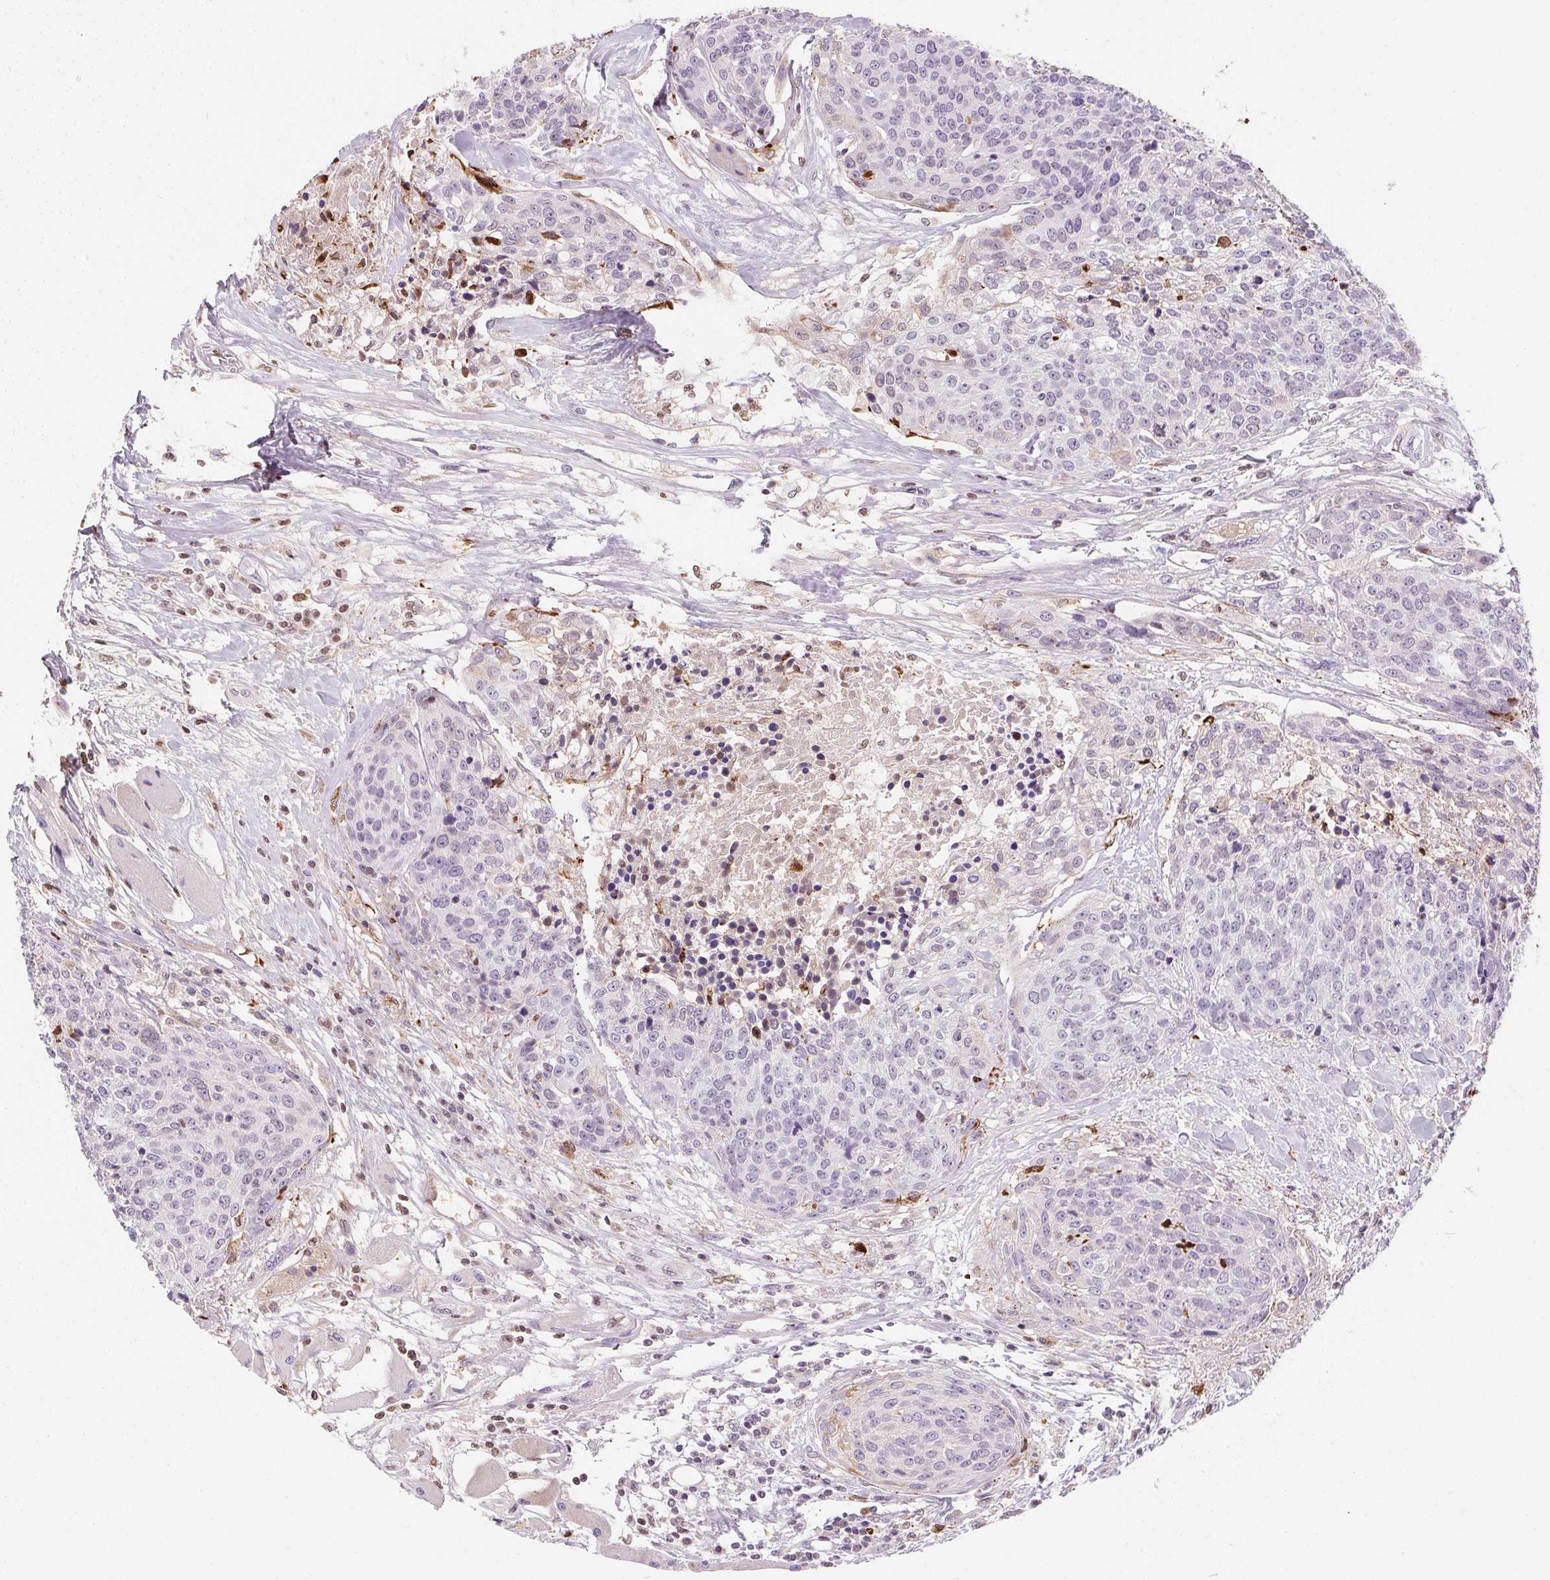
{"staining": {"intensity": "negative", "quantity": "none", "location": "none"}, "tissue": "head and neck cancer", "cell_type": "Tumor cells", "image_type": "cancer", "snomed": [{"axis": "morphology", "description": "Squamous cell carcinoma, NOS"}, {"axis": "topography", "description": "Oral tissue"}, {"axis": "topography", "description": "Head-Neck"}], "caption": "The photomicrograph displays no significant positivity in tumor cells of squamous cell carcinoma (head and neck).", "gene": "ORM1", "patient": {"sex": "male", "age": 64}}